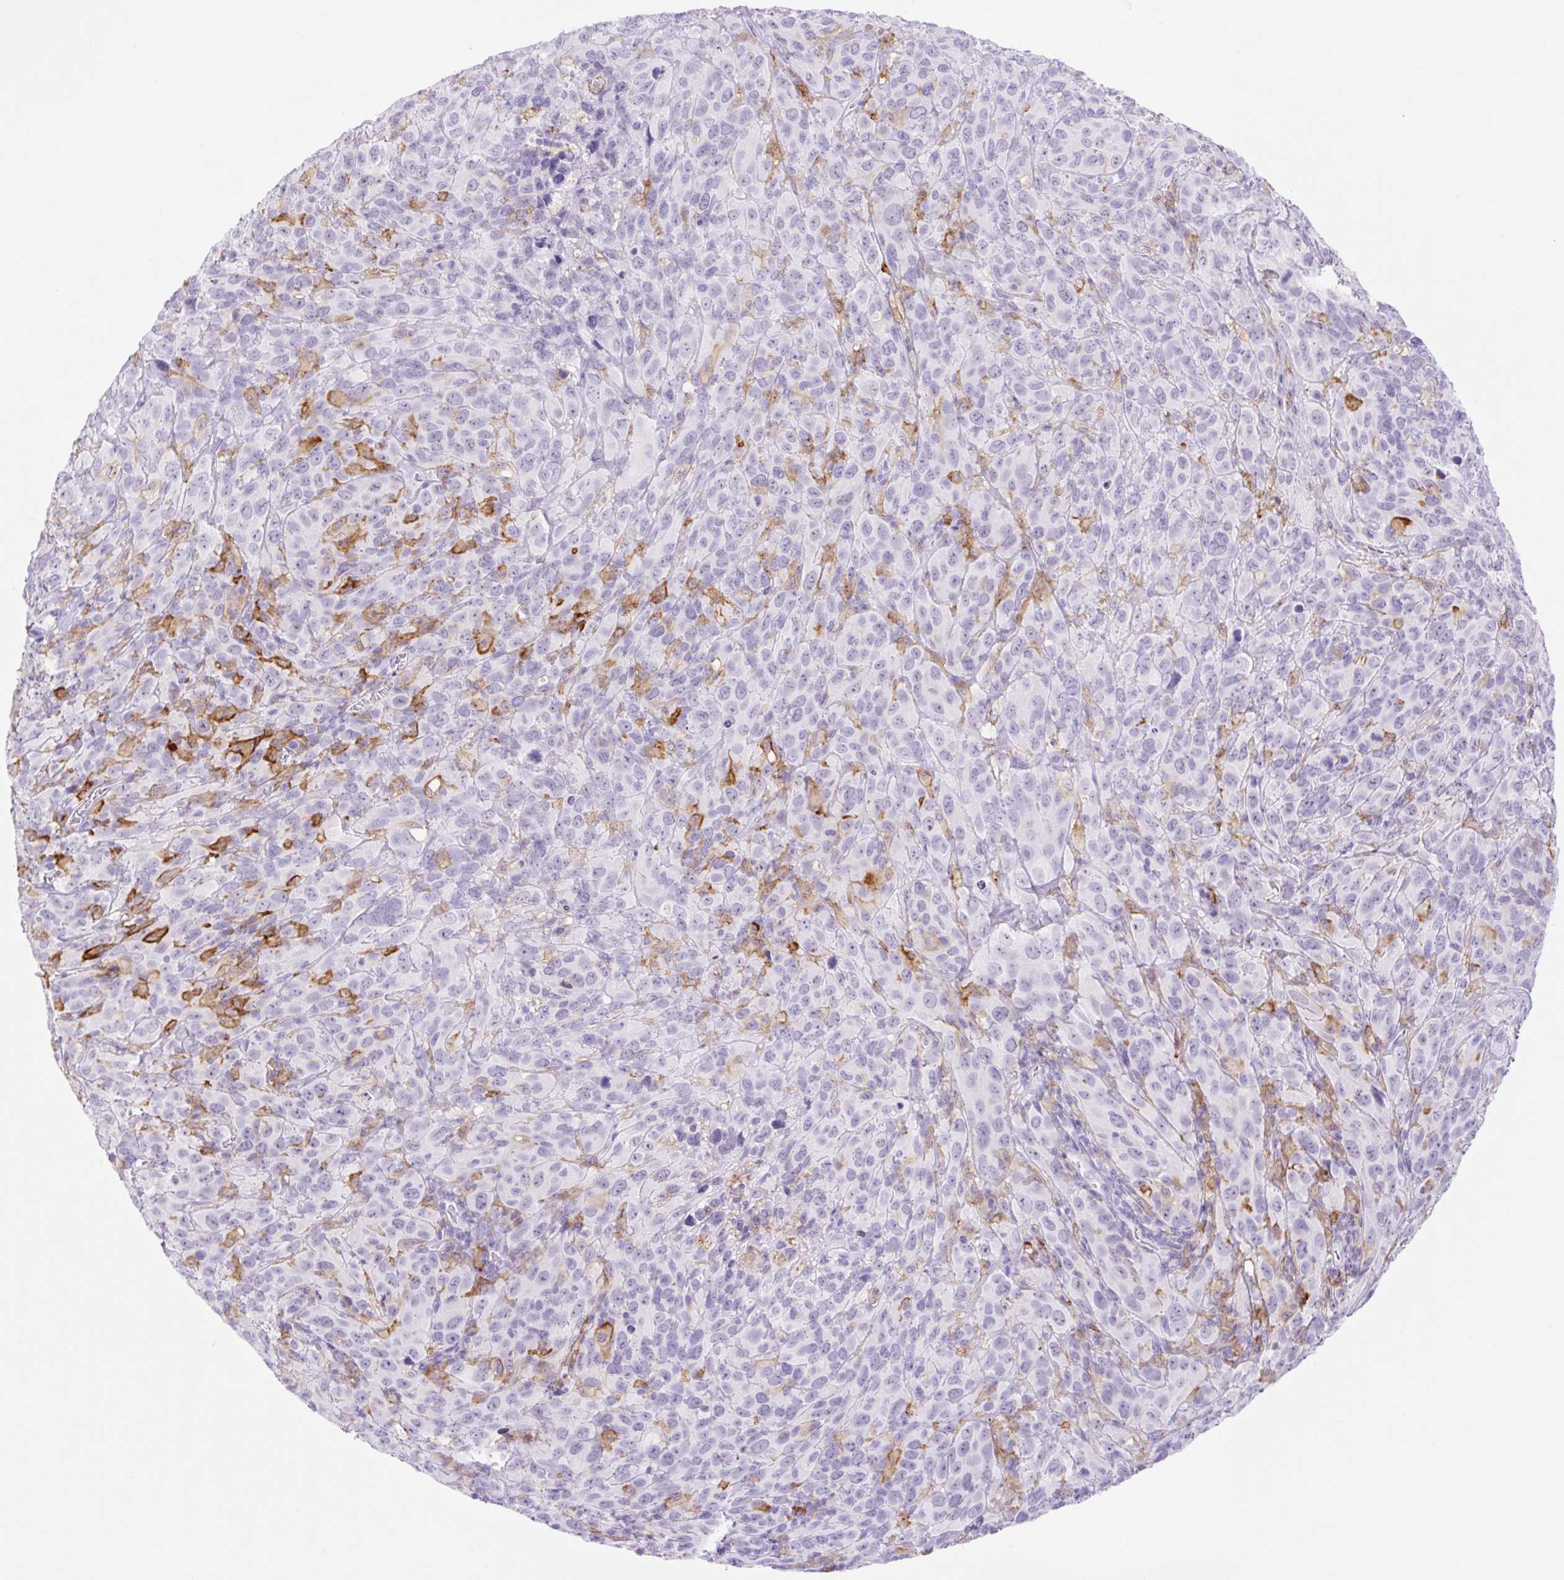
{"staining": {"intensity": "negative", "quantity": "none", "location": "none"}, "tissue": "cervical cancer", "cell_type": "Tumor cells", "image_type": "cancer", "snomed": [{"axis": "morphology", "description": "Squamous cell carcinoma, NOS"}, {"axis": "topography", "description": "Cervix"}], "caption": "Histopathology image shows no significant protein positivity in tumor cells of cervical cancer (squamous cell carcinoma). The staining was performed using DAB to visualize the protein expression in brown, while the nuclei were stained in blue with hematoxylin (Magnification: 20x).", "gene": "SIGLEC1", "patient": {"sex": "female", "age": 51}}